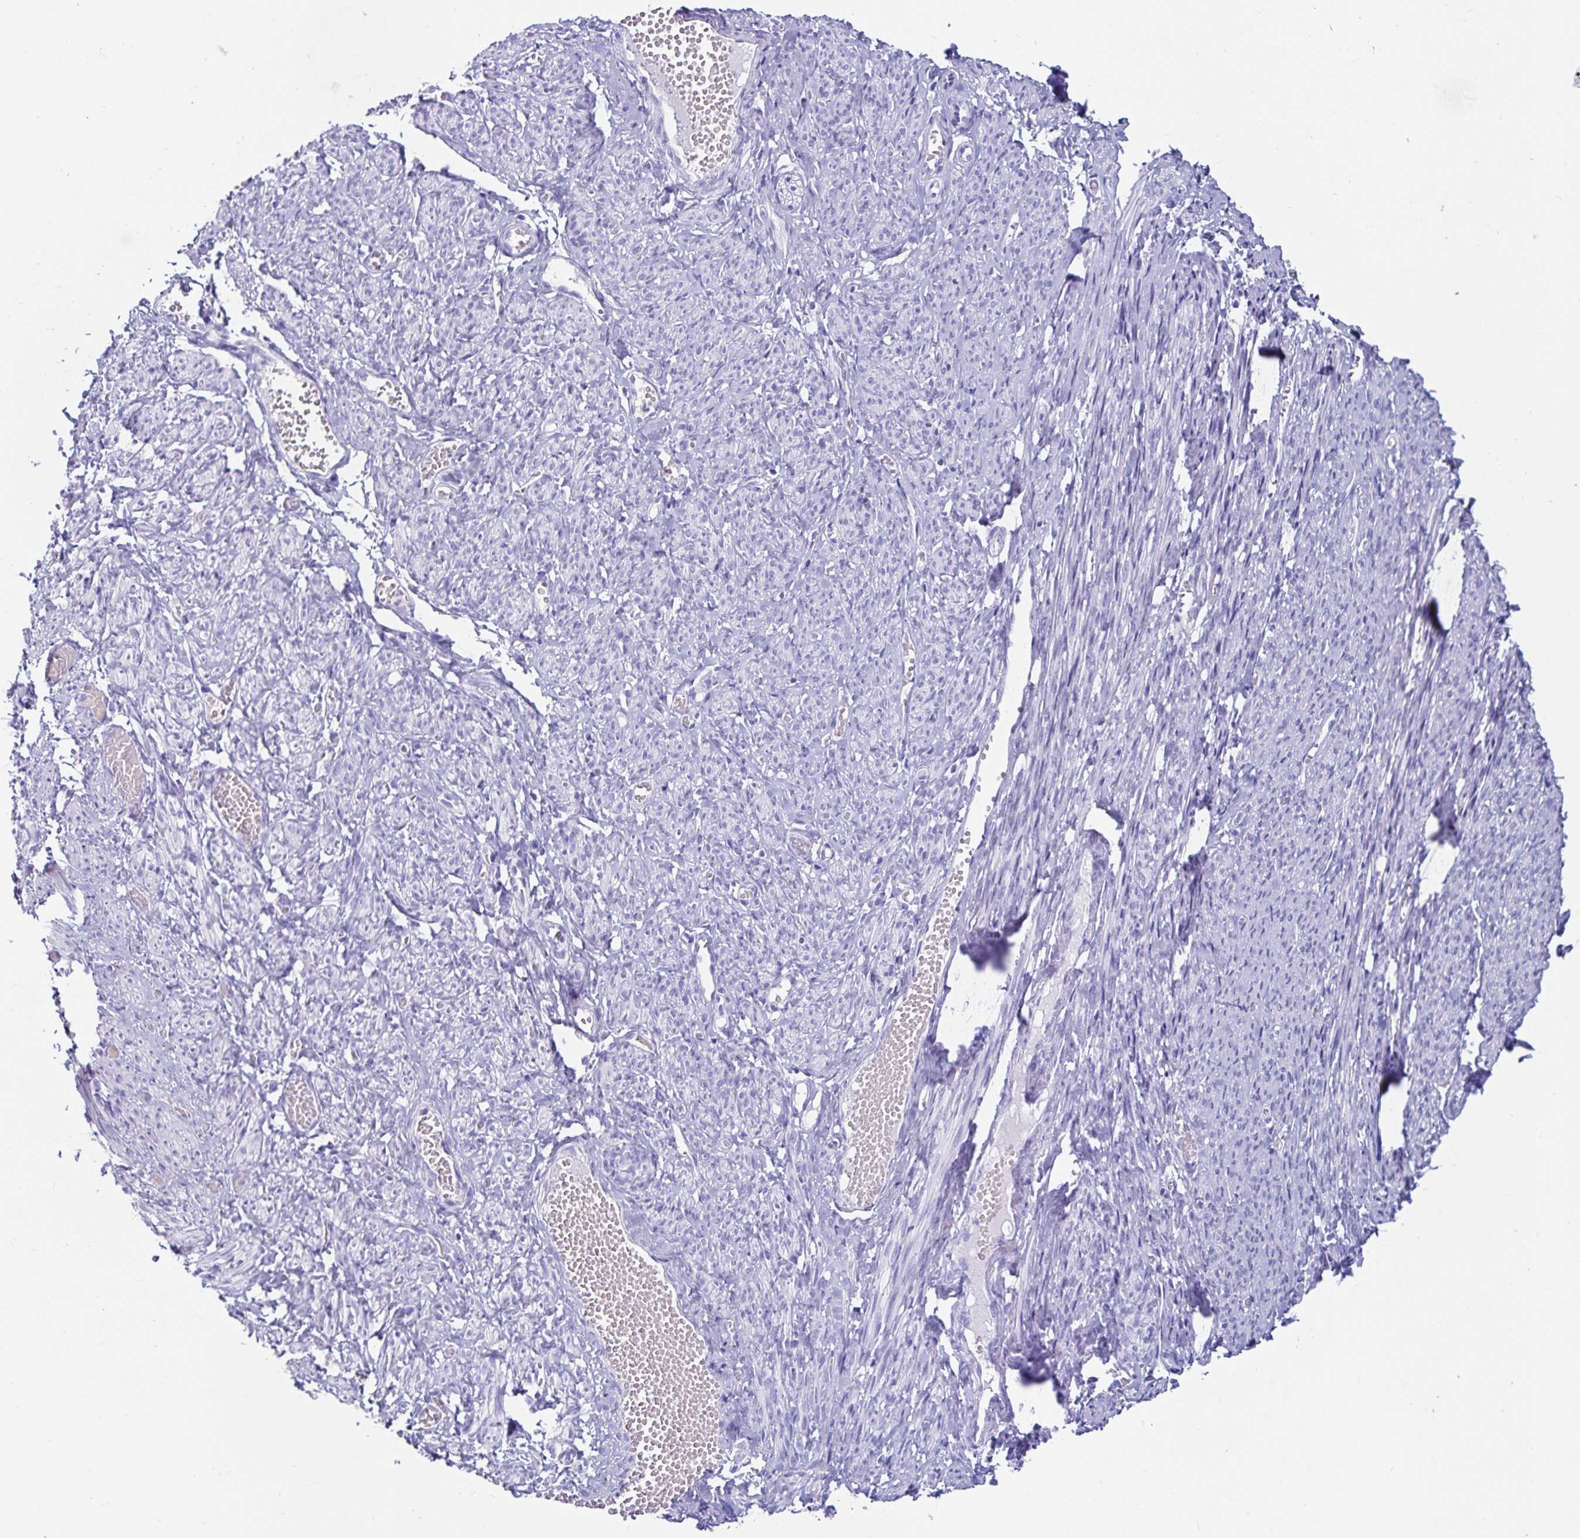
{"staining": {"intensity": "negative", "quantity": "none", "location": "none"}, "tissue": "smooth muscle", "cell_type": "Smooth muscle cells", "image_type": "normal", "snomed": [{"axis": "morphology", "description": "Normal tissue, NOS"}, {"axis": "topography", "description": "Smooth muscle"}], "caption": "The micrograph demonstrates no significant positivity in smooth muscle cells of smooth muscle. The staining was performed using DAB to visualize the protein expression in brown, while the nuclei were stained in blue with hematoxylin (Magnification: 20x).", "gene": "ZPBP2", "patient": {"sex": "female", "age": 65}}